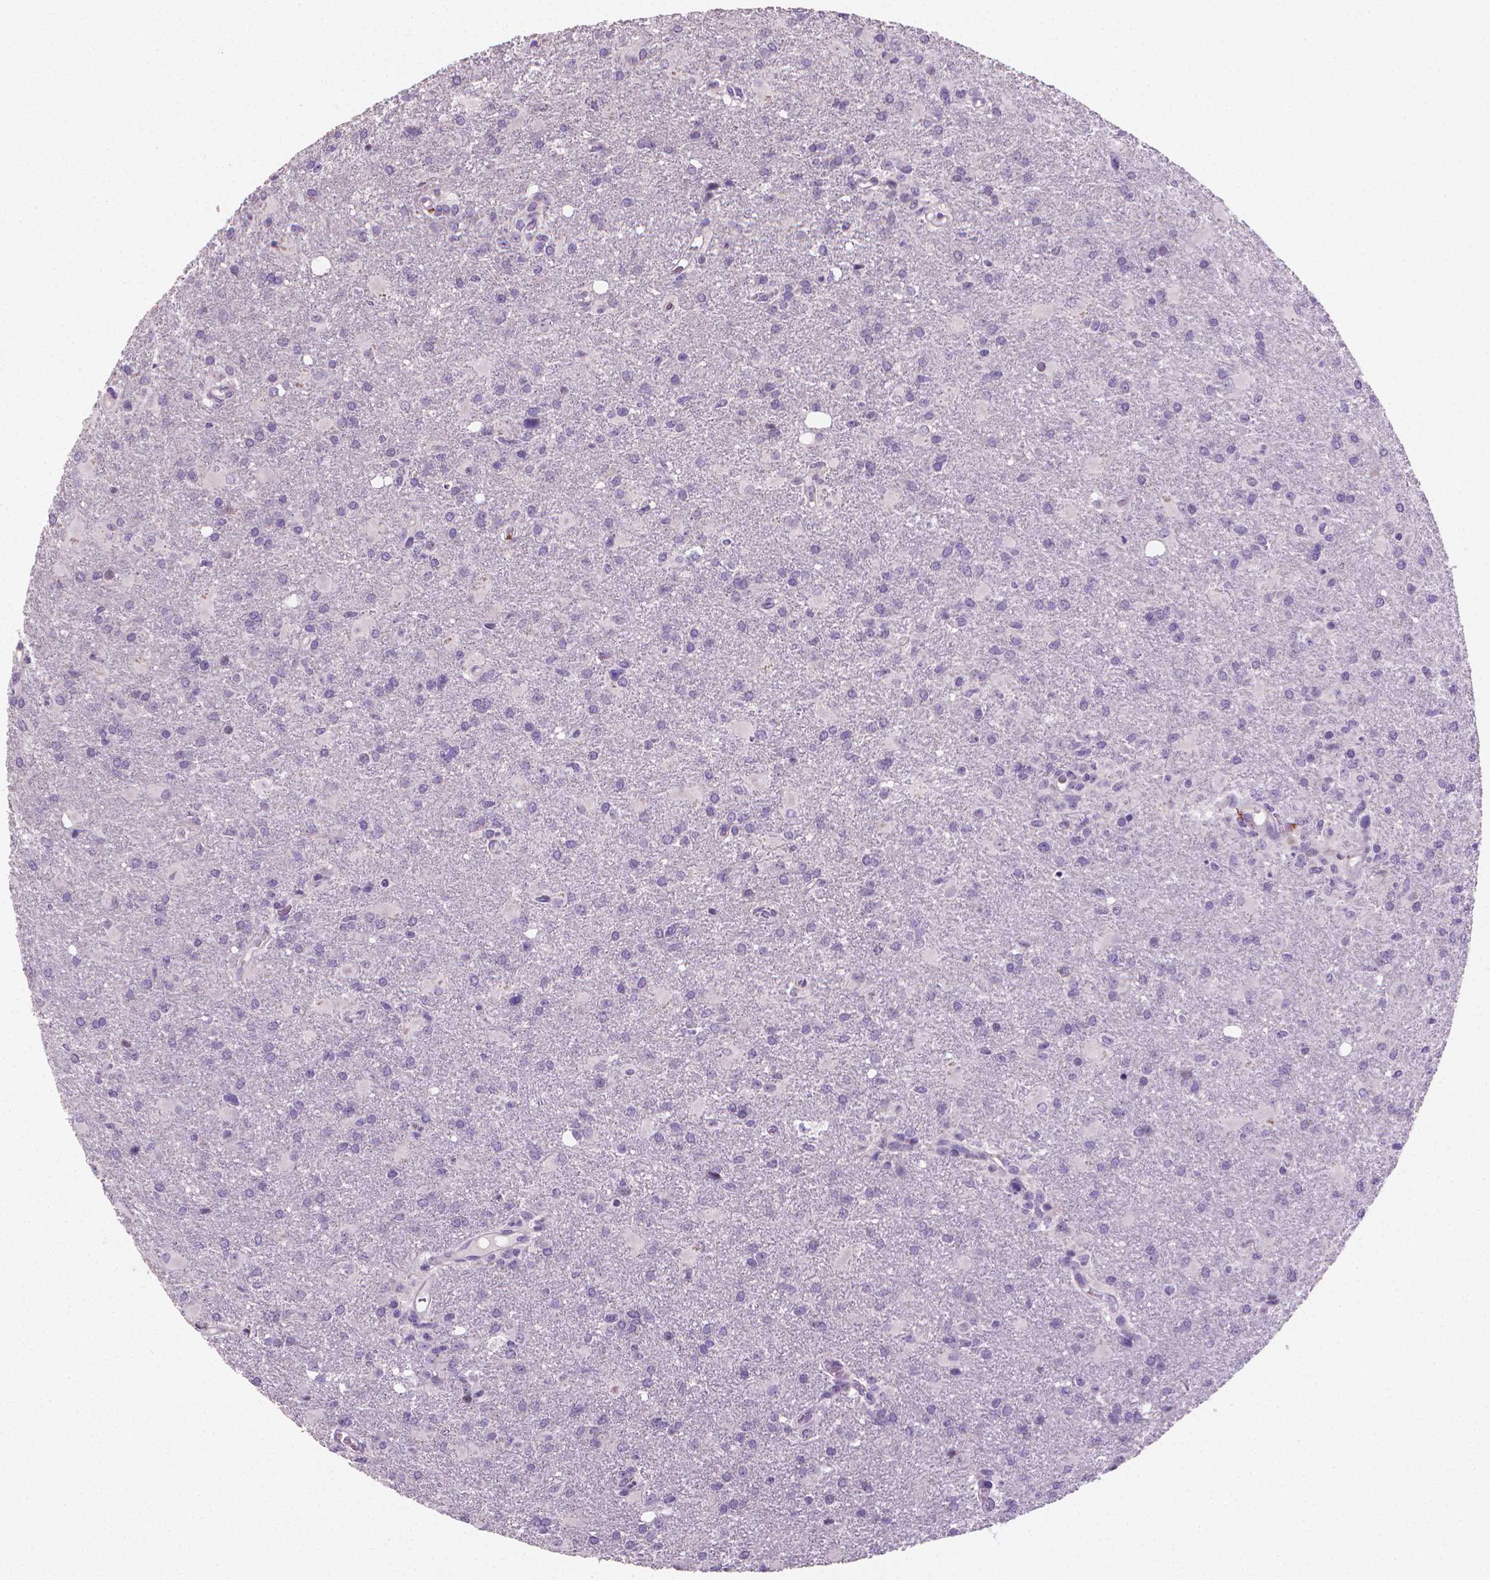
{"staining": {"intensity": "negative", "quantity": "none", "location": "none"}, "tissue": "glioma", "cell_type": "Tumor cells", "image_type": "cancer", "snomed": [{"axis": "morphology", "description": "Glioma, malignant, High grade"}, {"axis": "topography", "description": "Brain"}], "caption": "Glioma stained for a protein using immunohistochemistry (IHC) exhibits no expression tumor cells.", "gene": "CLXN", "patient": {"sex": "male", "age": 68}}